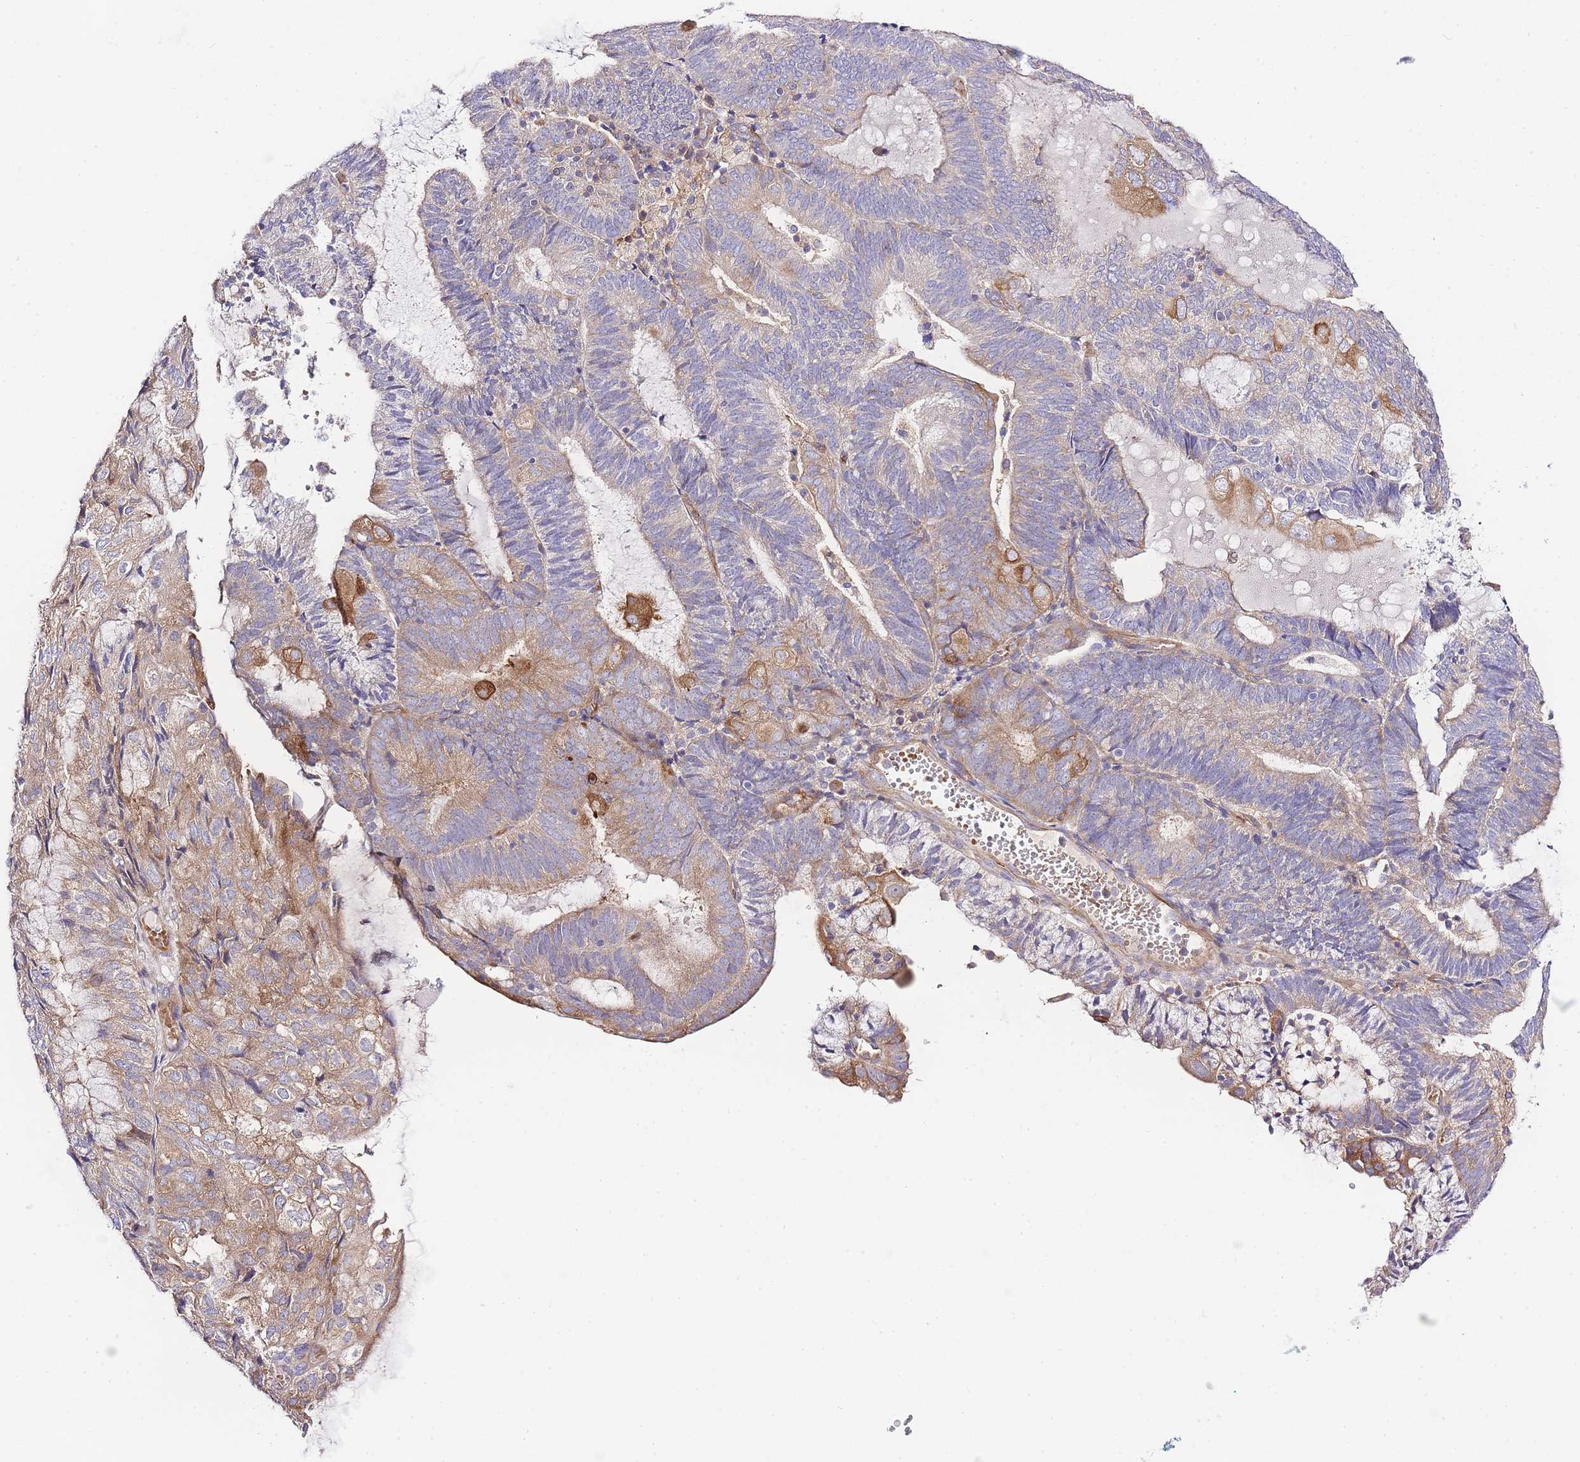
{"staining": {"intensity": "moderate", "quantity": "<25%", "location": "cytoplasmic/membranous"}, "tissue": "endometrial cancer", "cell_type": "Tumor cells", "image_type": "cancer", "snomed": [{"axis": "morphology", "description": "Adenocarcinoma, NOS"}, {"axis": "topography", "description": "Endometrium"}], "caption": "IHC of human endometrial adenocarcinoma demonstrates low levels of moderate cytoplasmic/membranous expression in about <25% of tumor cells. IHC stains the protein in brown and the nuclei are stained blue.", "gene": "INSYN2B", "patient": {"sex": "female", "age": 81}}